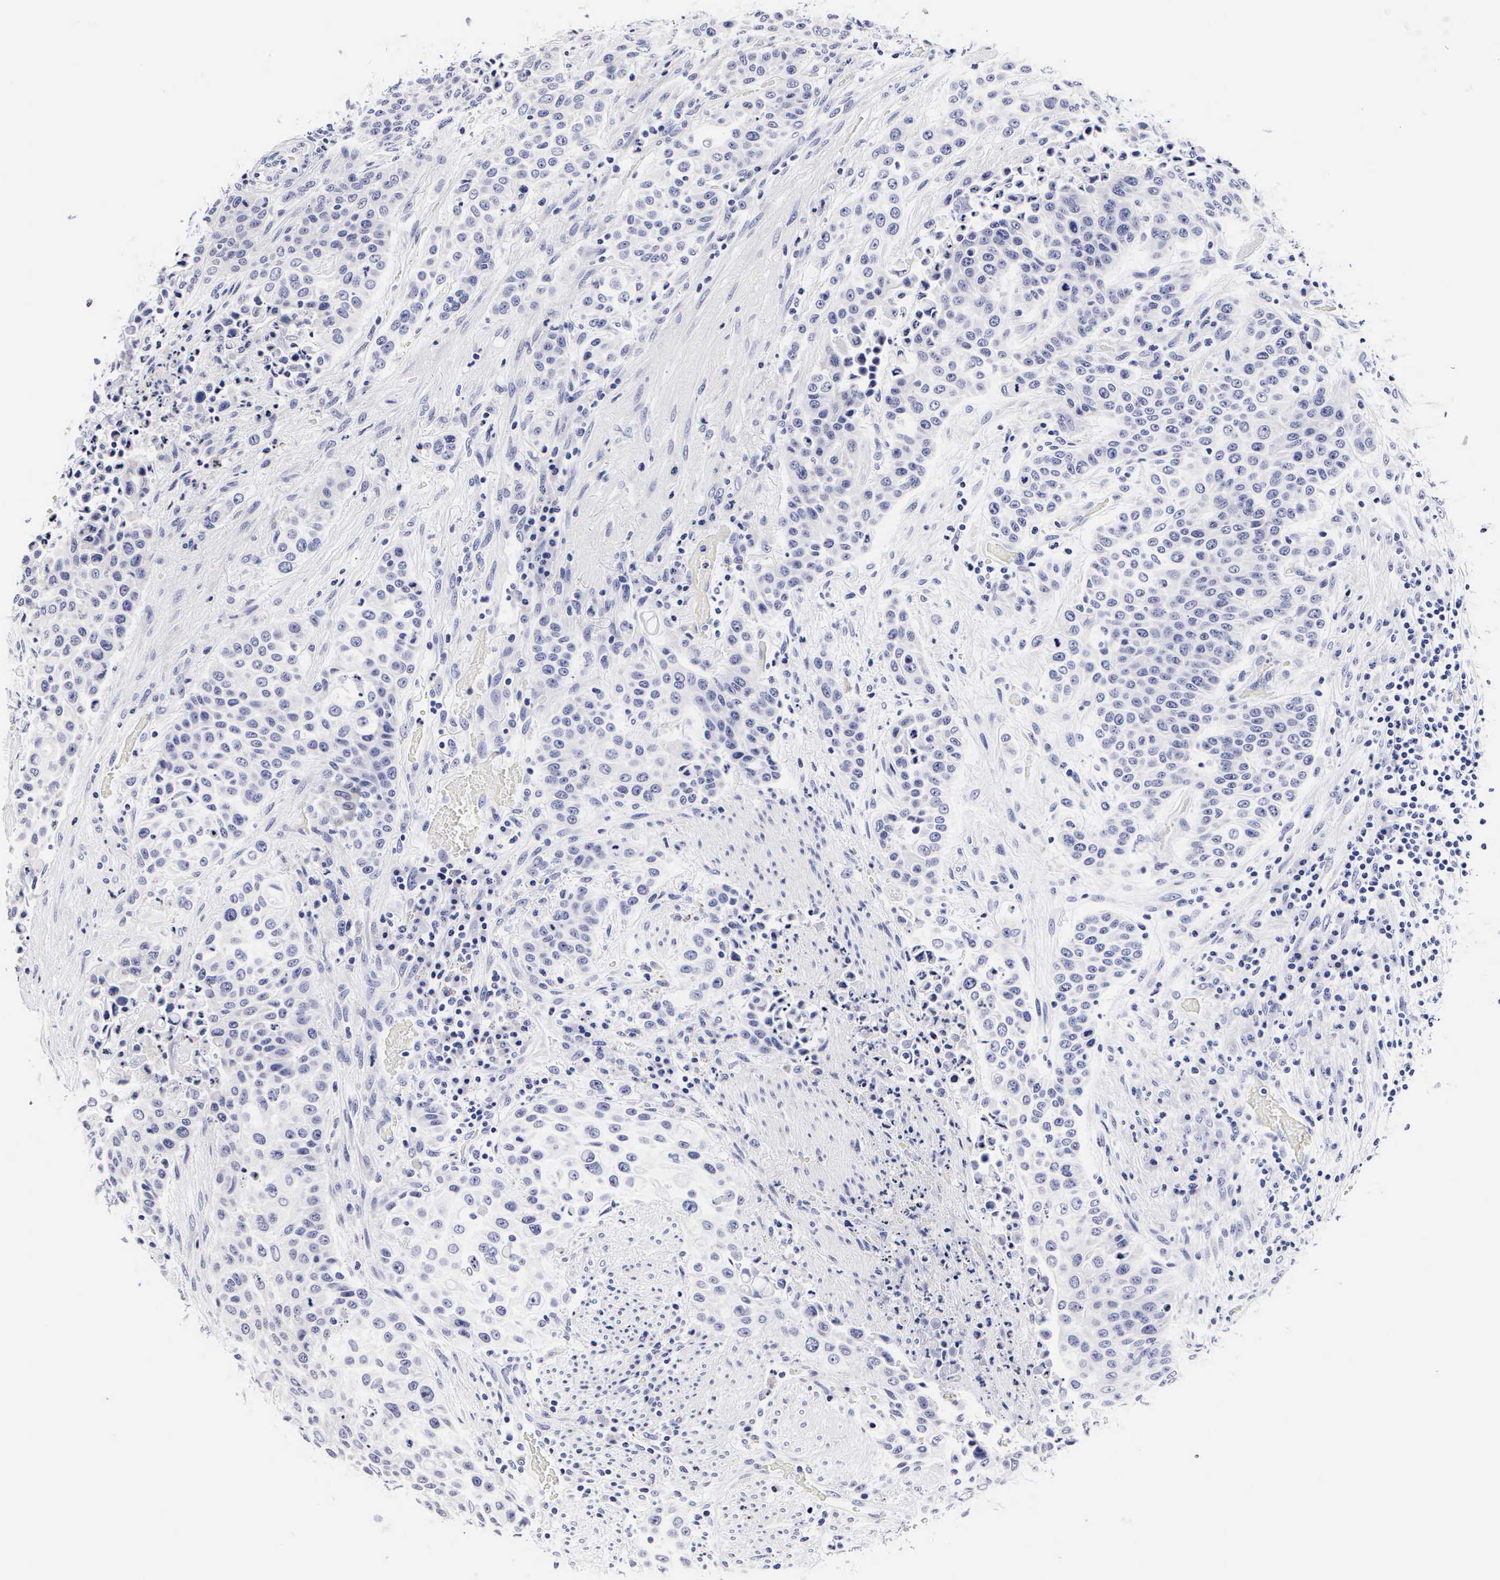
{"staining": {"intensity": "negative", "quantity": "none", "location": "none"}, "tissue": "urothelial cancer", "cell_type": "Tumor cells", "image_type": "cancer", "snomed": [{"axis": "morphology", "description": "Urothelial carcinoma, High grade"}, {"axis": "topography", "description": "Urinary bladder"}], "caption": "There is no significant expression in tumor cells of urothelial cancer. Nuclei are stained in blue.", "gene": "RNASE6", "patient": {"sex": "male", "age": 74}}